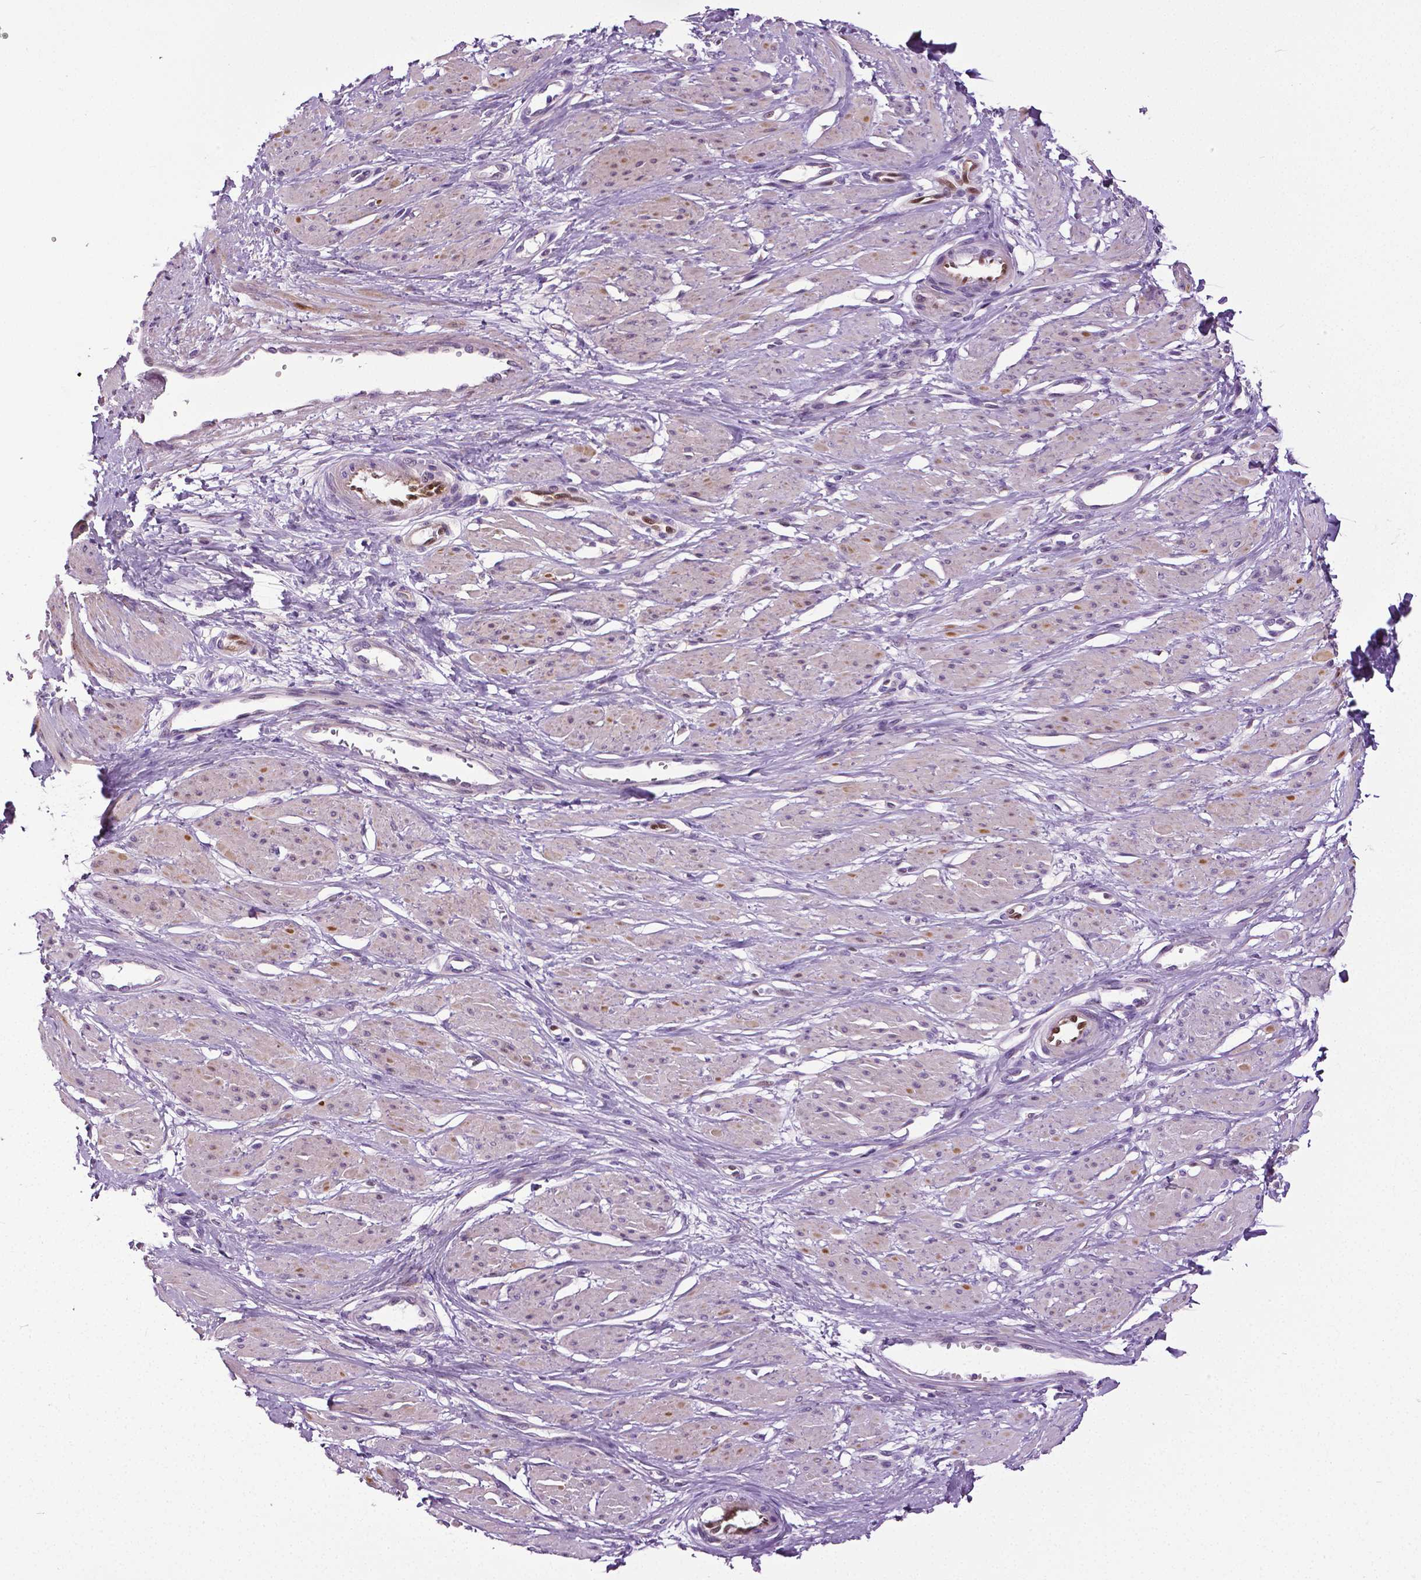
{"staining": {"intensity": "moderate", "quantity": "25%-75%", "location": "cytoplasmic/membranous"}, "tissue": "smooth muscle", "cell_type": "Smooth muscle cells", "image_type": "normal", "snomed": [{"axis": "morphology", "description": "Normal tissue, NOS"}, {"axis": "topography", "description": "Smooth muscle"}, {"axis": "topography", "description": "Uterus"}], "caption": "Brown immunohistochemical staining in unremarkable smooth muscle exhibits moderate cytoplasmic/membranous expression in about 25%-75% of smooth muscle cells.", "gene": "PTGER3", "patient": {"sex": "female", "age": 39}}